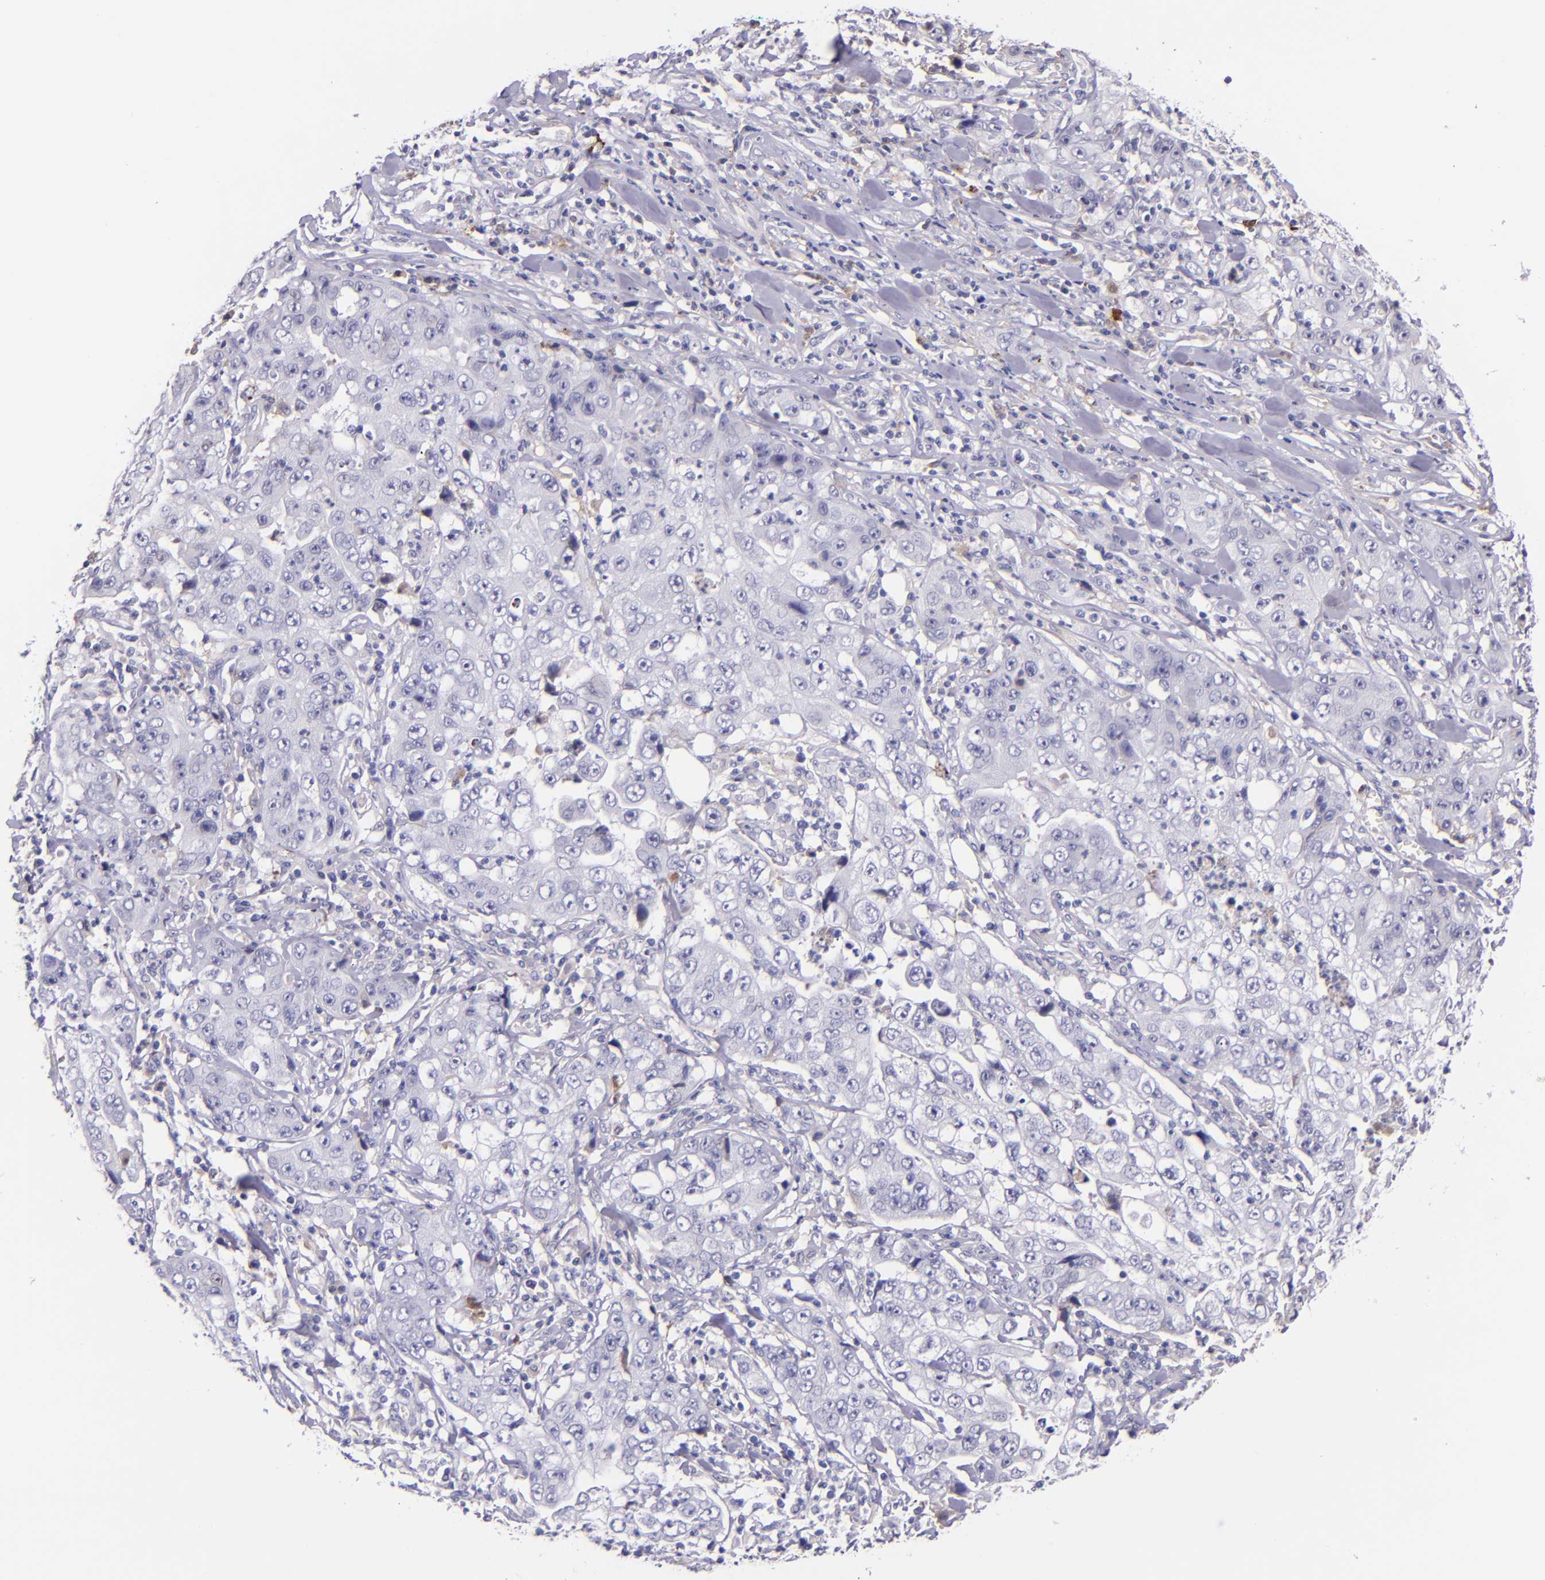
{"staining": {"intensity": "negative", "quantity": "none", "location": "none"}, "tissue": "lung cancer", "cell_type": "Tumor cells", "image_type": "cancer", "snomed": [{"axis": "morphology", "description": "Squamous cell carcinoma, NOS"}, {"axis": "topography", "description": "Lung"}], "caption": "Immunohistochemistry (IHC) micrograph of lung squamous cell carcinoma stained for a protein (brown), which demonstrates no staining in tumor cells.", "gene": "KNG1", "patient": {"sex": "male", "age": 64}}